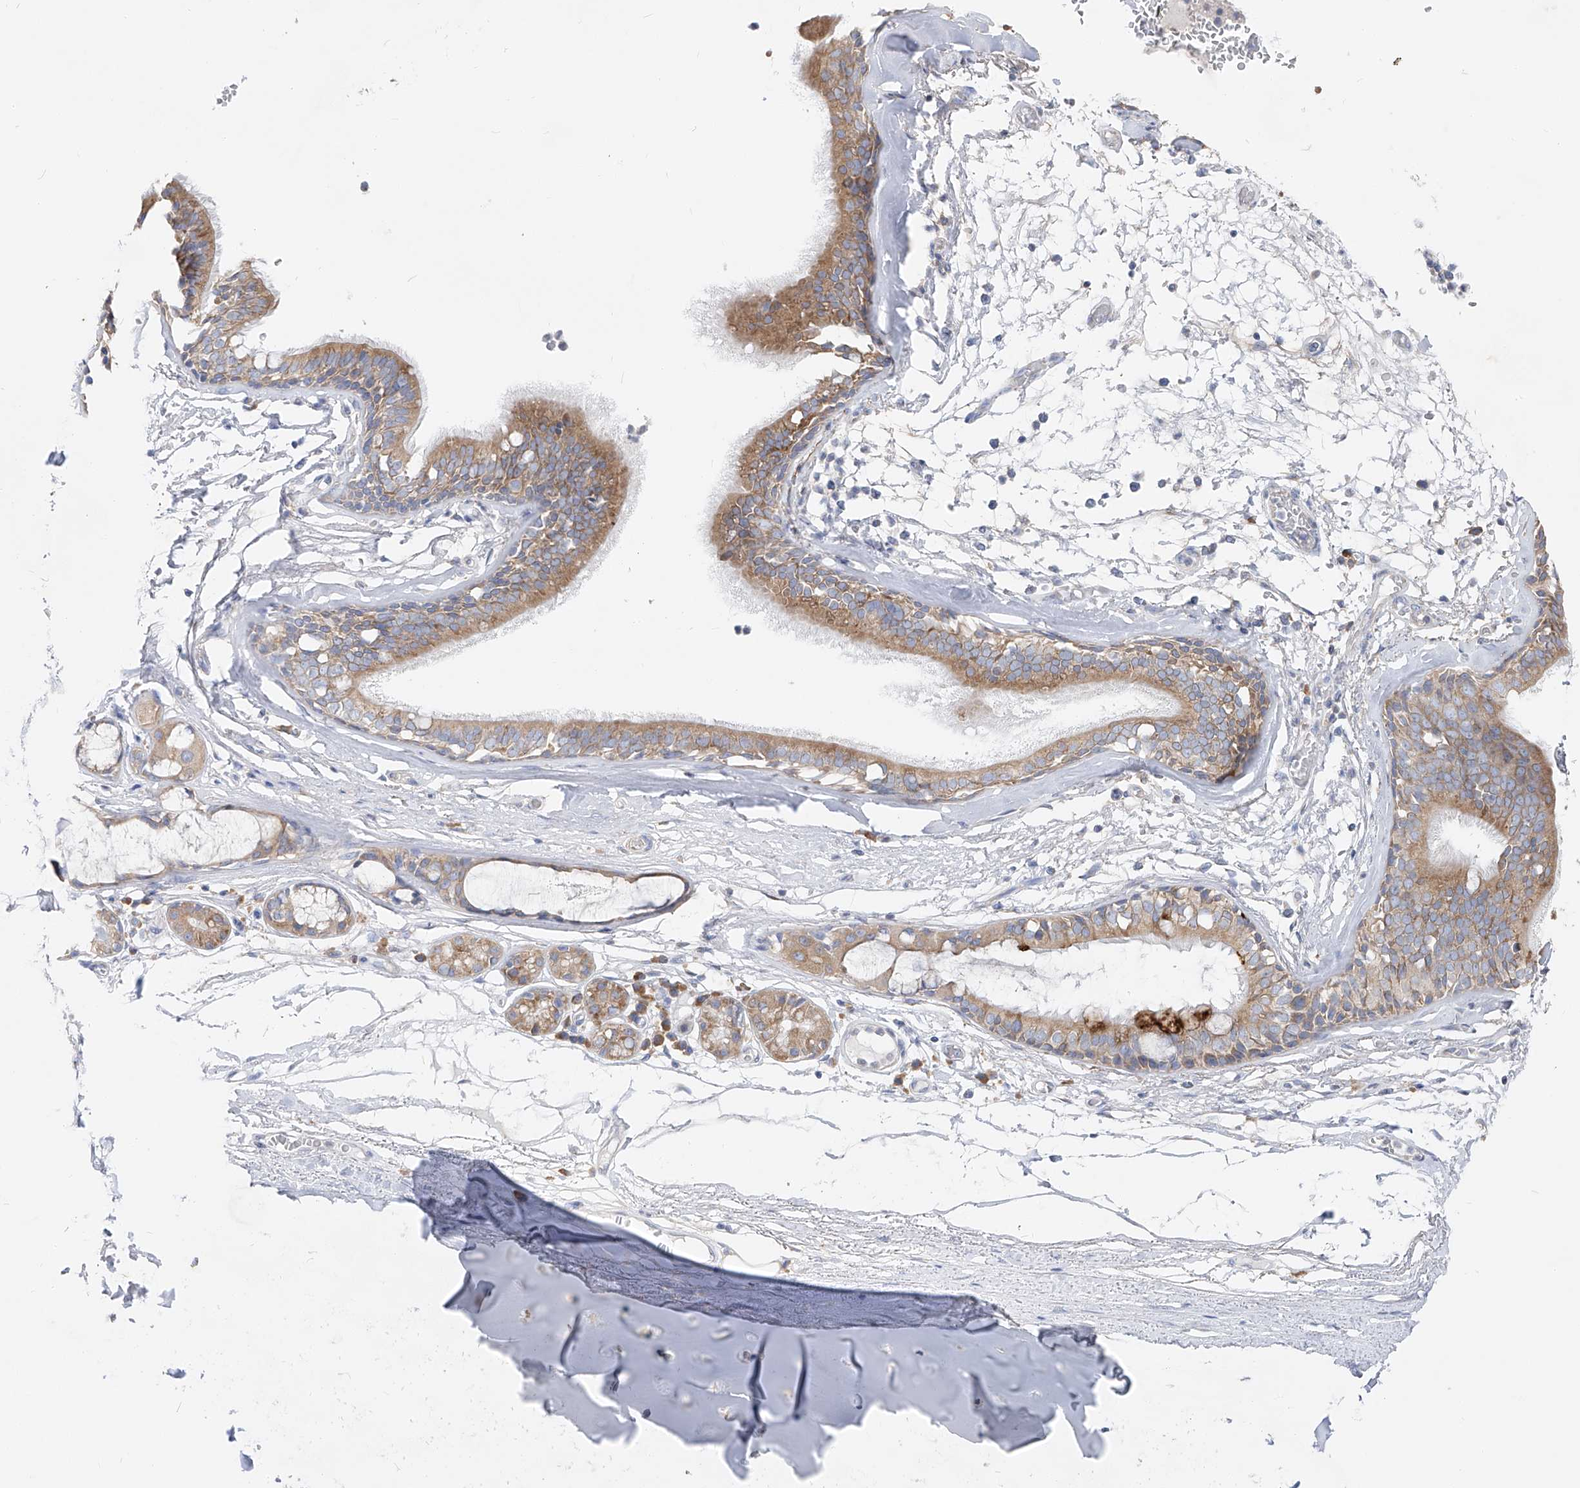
{"staining": {"intensity": "negative", "quantity": "none", "location": "none"}, "tissue": "adipose tissue", "cell_type": "Adipocytes", "image_type": "normal", "snomed": [{"axis": "morphology", "description": "Normal tissue, NOS"}, {"axis": "topography", "description": "Cartilage tissue"}], "caption": "High magnification brightfield microscopy of unremarkable adipose tissue stained with DAB (3,3'-diaminobenzidine) (brown) and counterstained with hematoxylin (blue): adipocytes show no significant positivity. The staining is performed using DAB (3,3'-diaminobenzidine) brown chromogen with nuclei counter-stained in using hematoxylin.", "gene": "UFL1", "patient": {"sex": "female", "age": 63}}